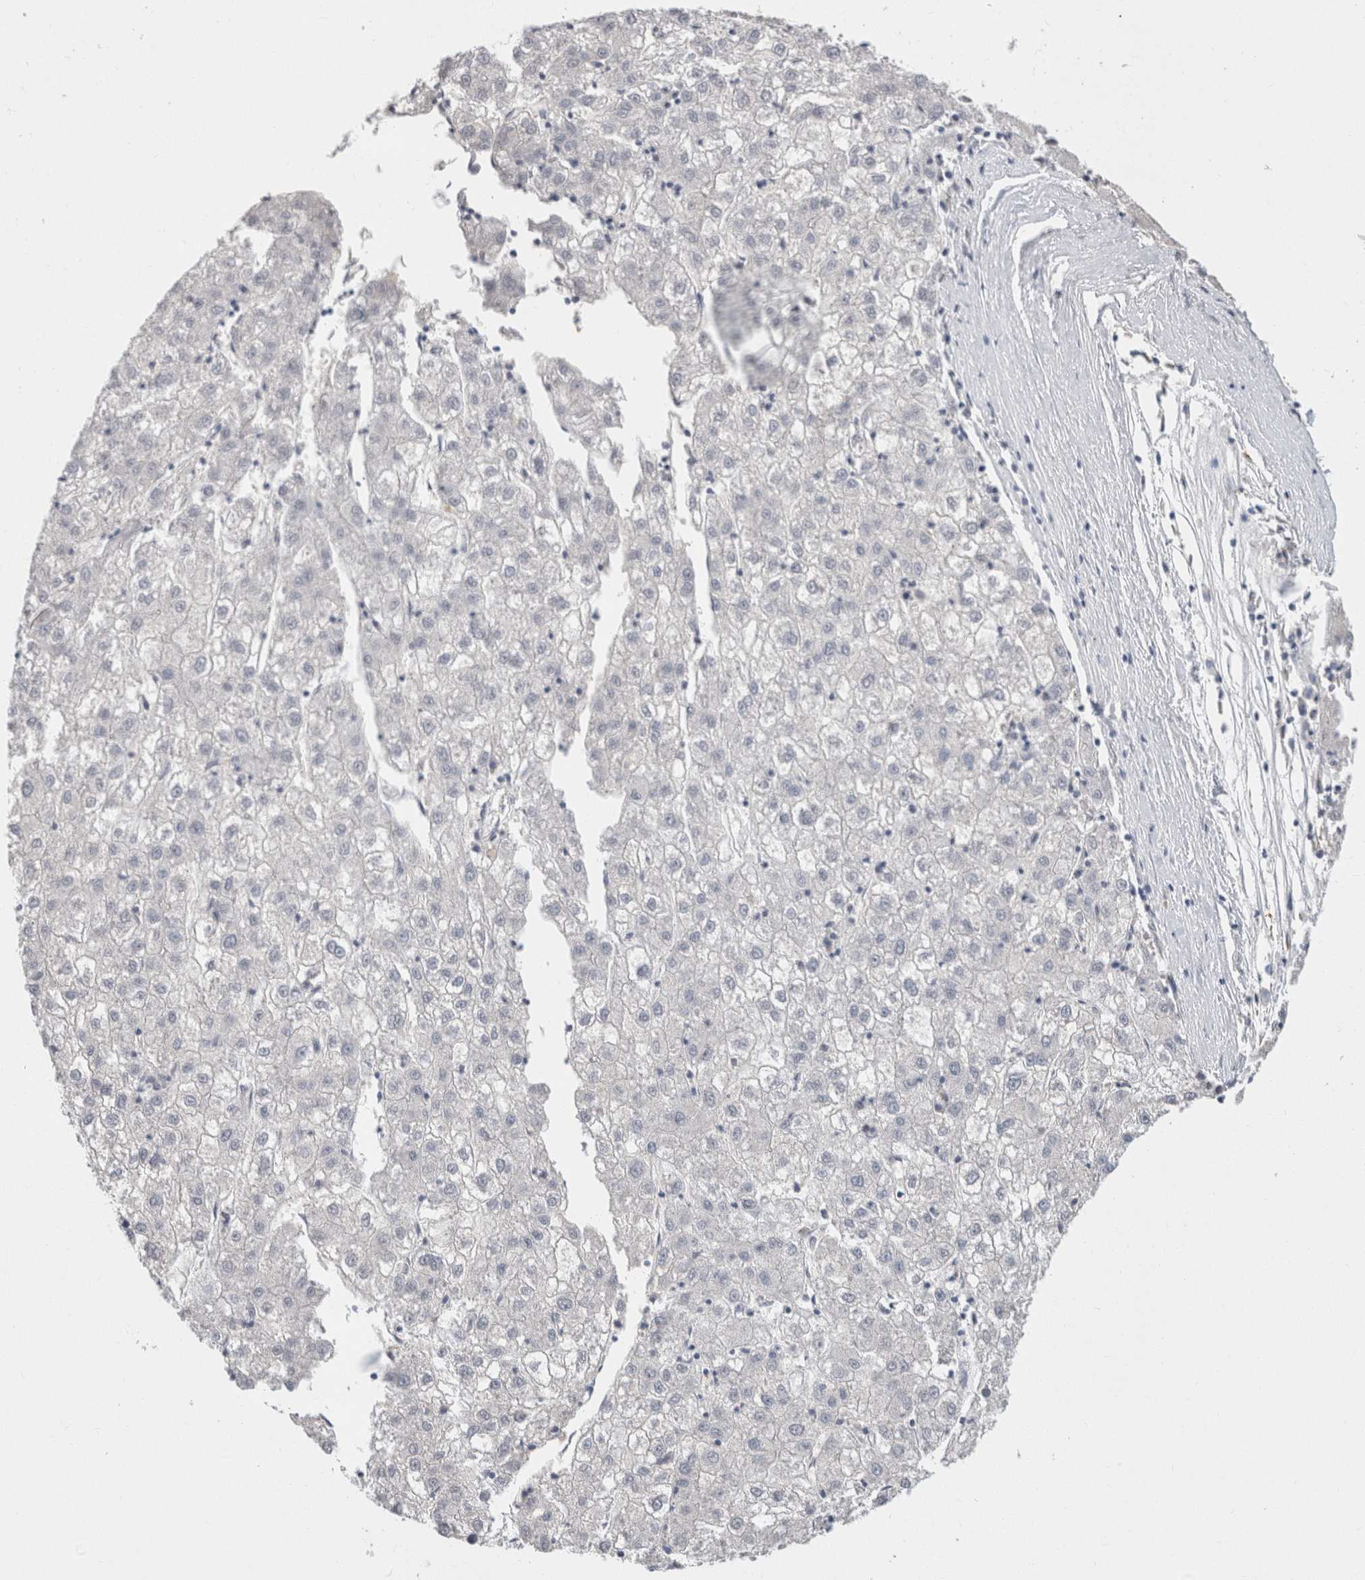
{"staining": {"intensity": "negative", "quantity": "none", "location": "none"}, "tissue": "liver cancer", "cell_type": "Tumor cells", "image_type": "cancer", "snomed": [{"axis": "morphology", "description": "Carcinoma, Hepatocellular, NOS"}, {"axis": "topography", "description": "Liver"}], "caption": "DAB immunohistochemical staining of liver cancer reveals no significant staining in tumor cells.", "gene": "SCGB1A1", "patient": {"sex": "male", "age": 72}}